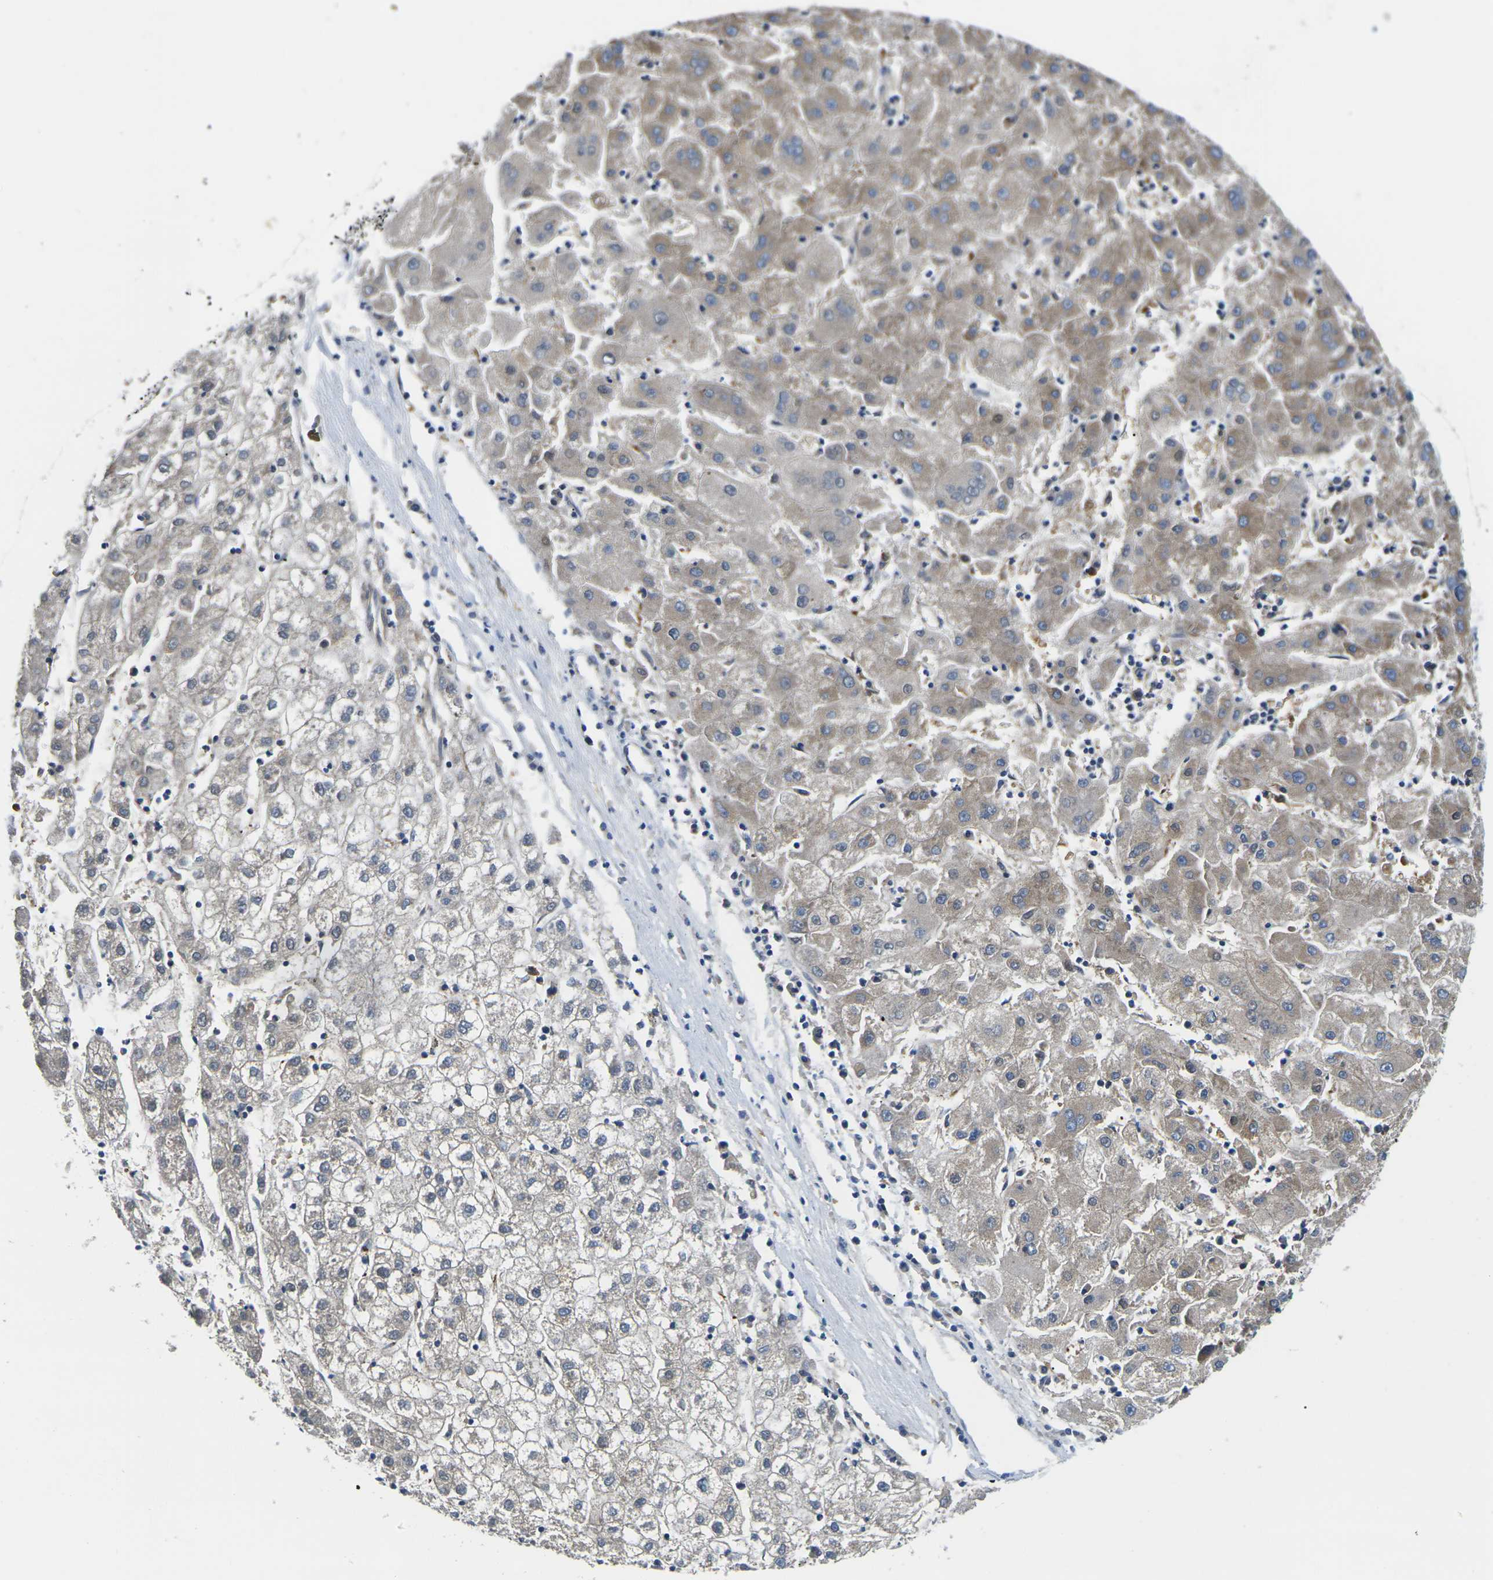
{"staining": {"intensity": "weak", "quantity": "25%-75%", "location": "cytoplasmic/membranous"}, "tissue": "liver cancer", "cell_type": "Tumor cells", "image_type": "cancer", "snomed": [{"axis": "morphology", "description": "Carcinoma, Hepatocellular, NOS"}, {"axis": "topography", "description": "Liver"}], "caption": "Immunohistochemistry histopathology image of human liver cancer stained for a protein (brown), which demonstrates low levels of weak cytoplasmic/membranous expression in approximately 25%-75% of tumor cells.", "gene": "TMEFF2", "patient": {"sex": "male", "age": 72}}